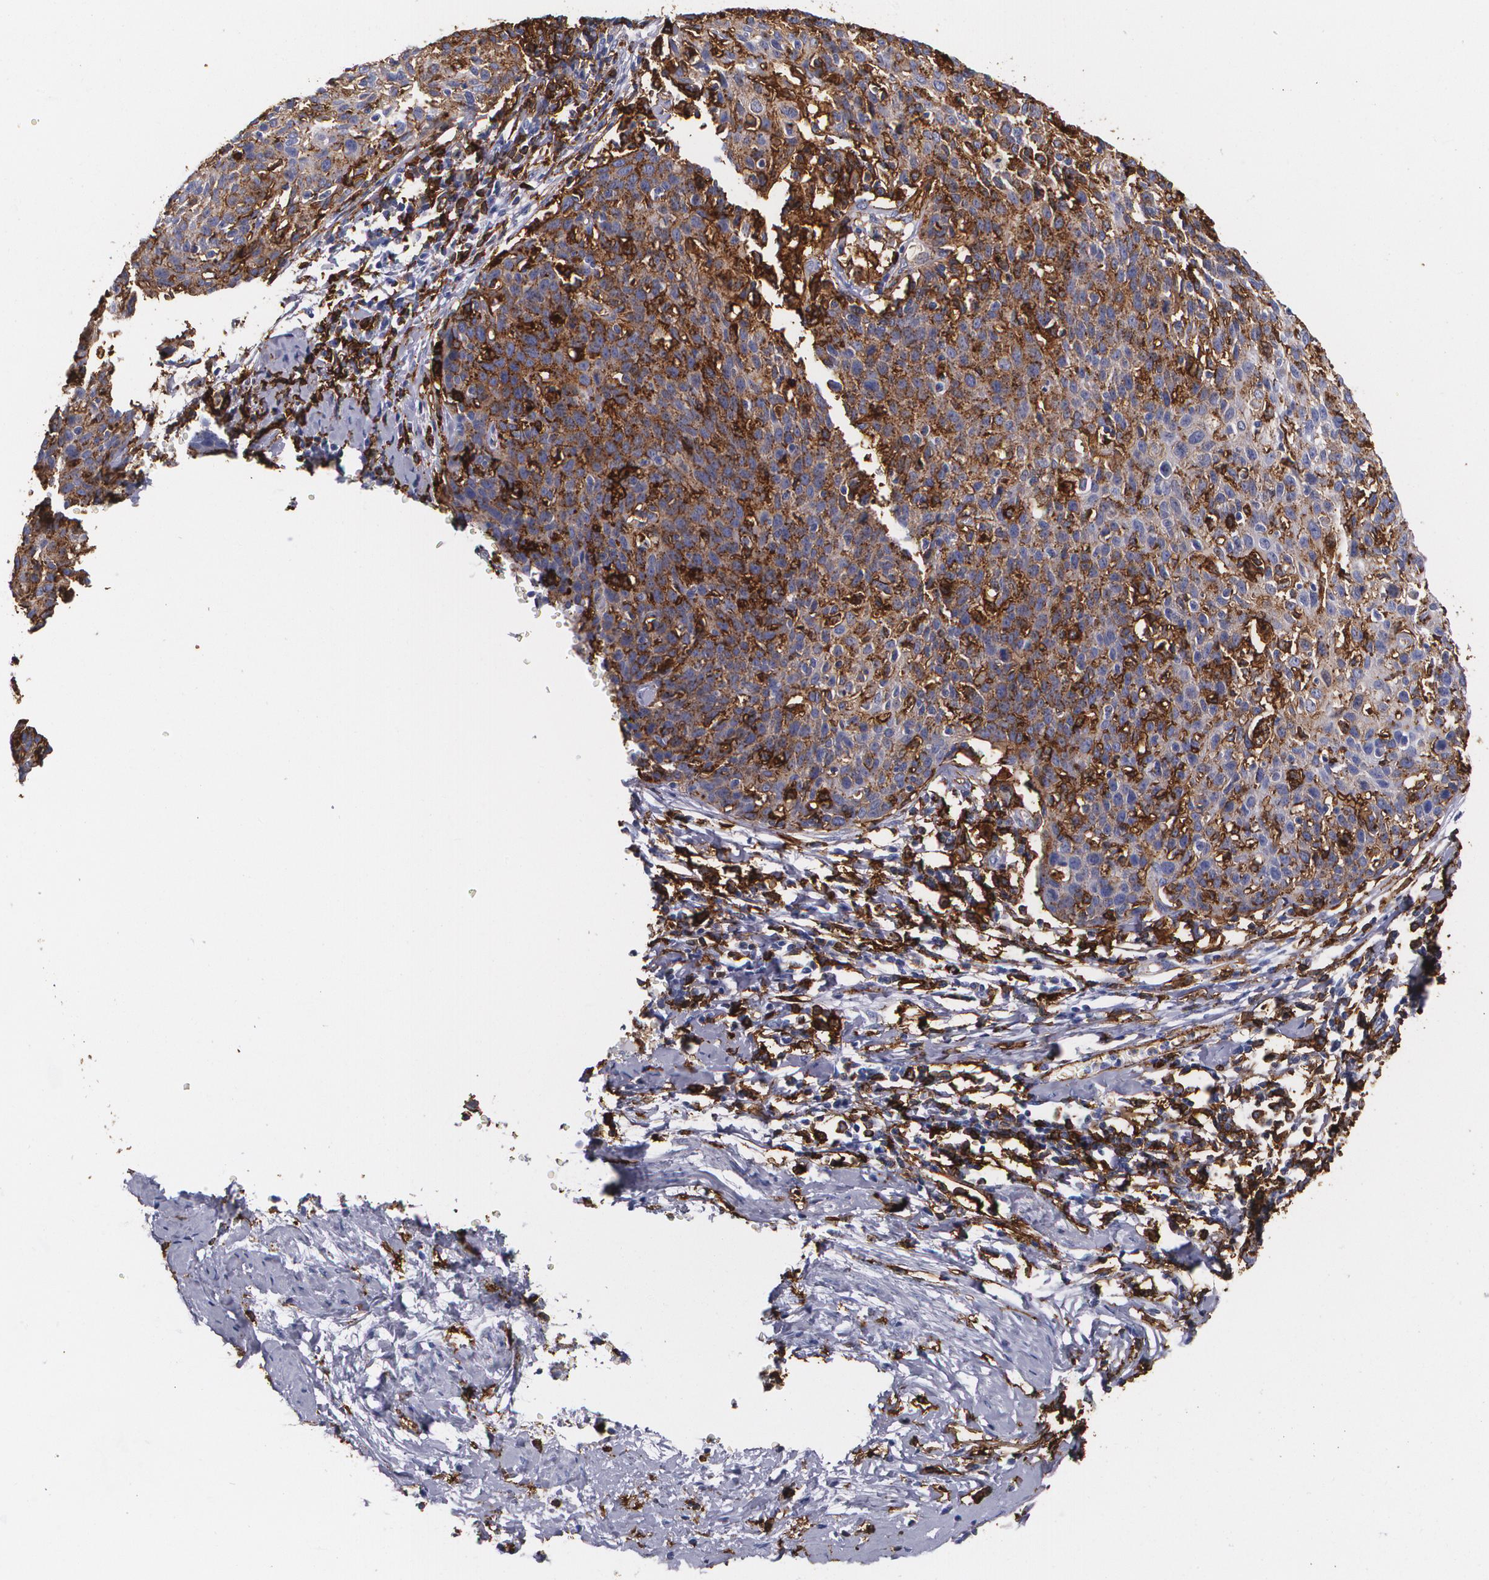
{"staining": {"intensity": "strong", "quantity": "25%-75%", "location": "cytoplasmic/membranous"}, "tissue": "cervical cancer", "cell_type": "Tumor cells", "image_type": "cancer", "snomed": [{"axis": "morphology", "description": "Squamous cell carcinoma, NOS"}, {"axis": "topography", "description": "Cervix"}], "caption": "Human cervical squamous cell carcinoma stained with a brown dye exhibits strong cytoplasmic/membranous positive staining in about 25%-75% of tumor cells.", "gene": "HLA-DRA", "patient": {"sex": "female", "age": 38}}